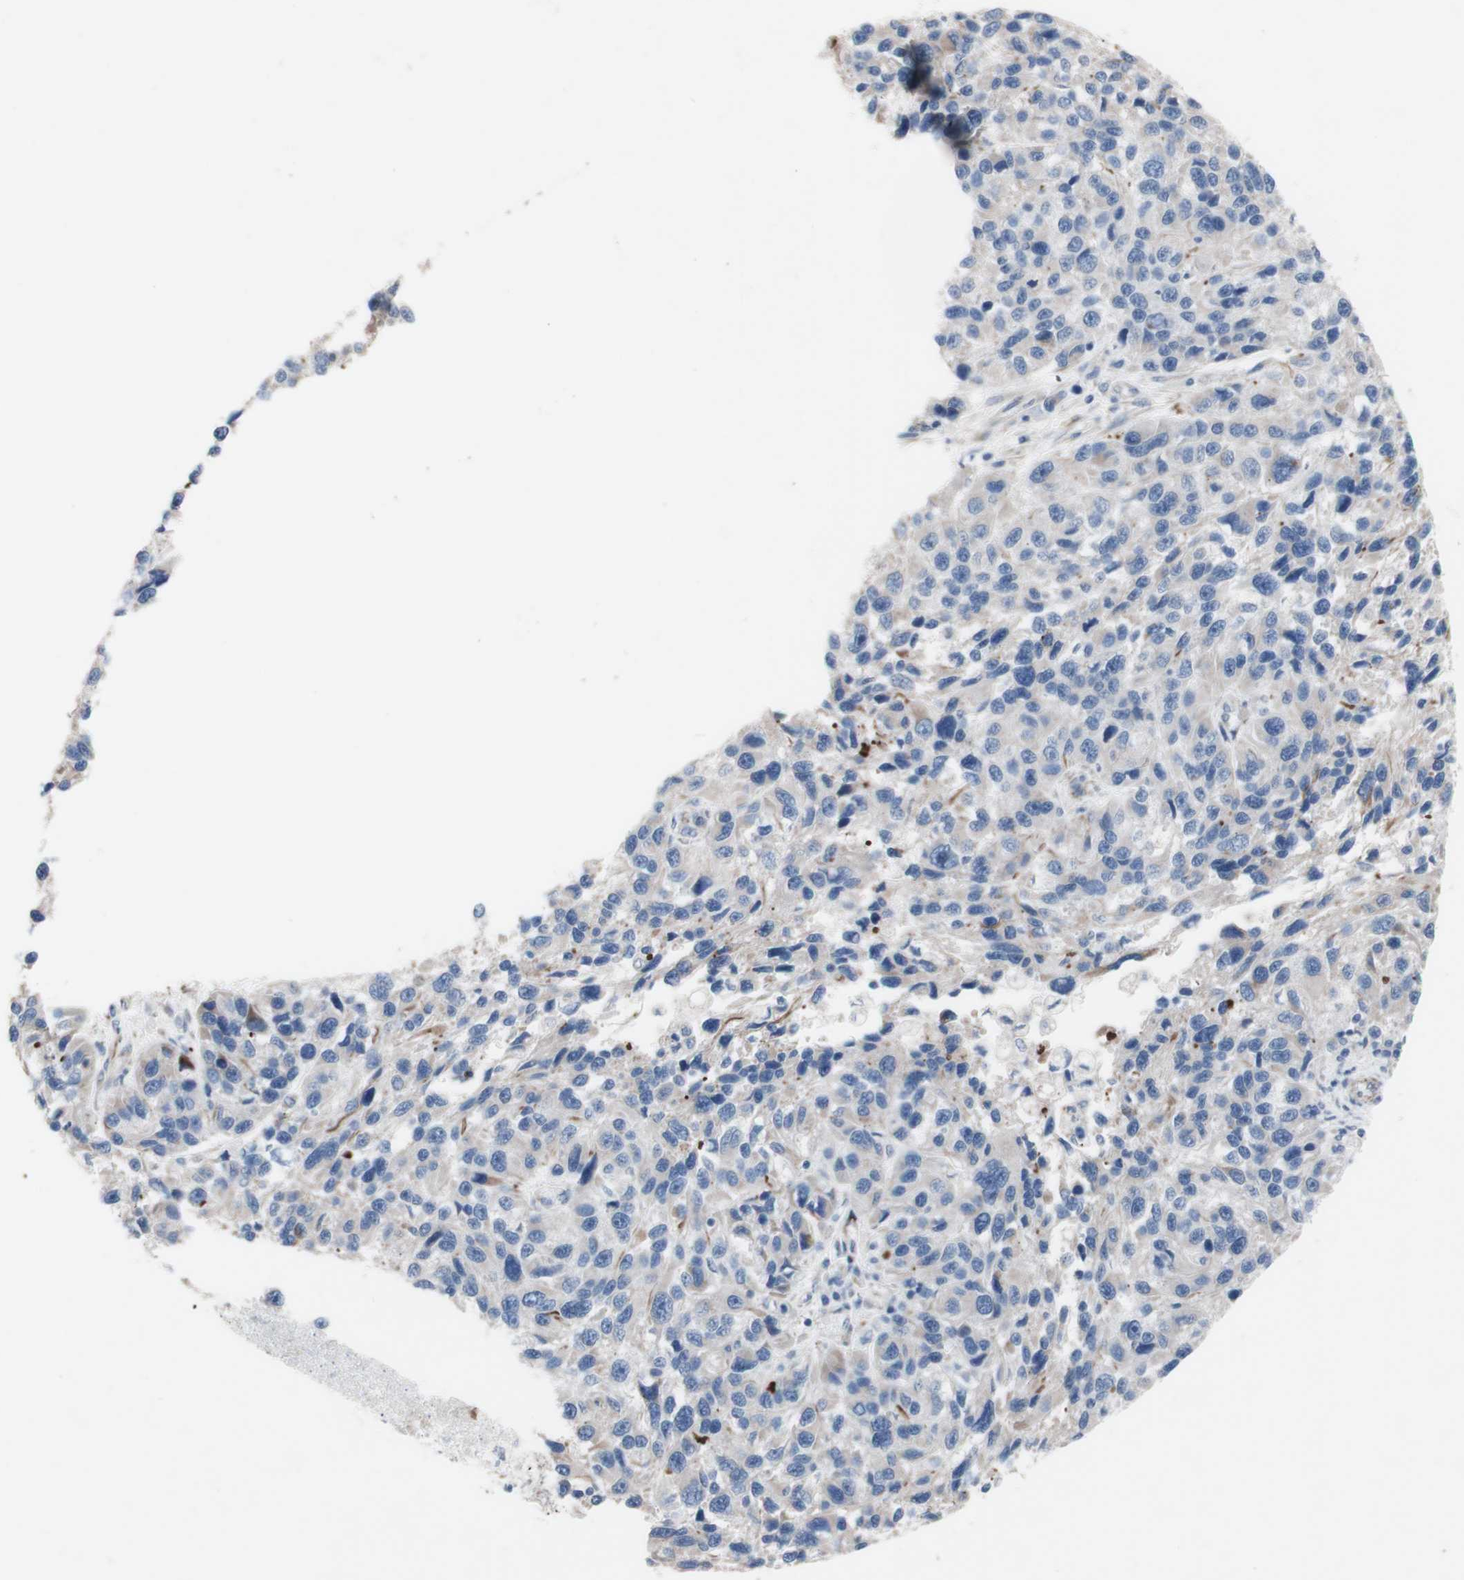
{"staining": {"intensity": "weak", "quantity": "<25%", "location": "cytoplasmic/membranous"}, "tissue": "melanoma", "cell_type": "Tumor cells", "image_type": "cancer", "snomed": [{"axis": "morphology", "description": "Malignant melanoma, NOS"}, {"axis": "topography", "description": "Skin"}], "caption": "Melanoma stained for a protein using IHC reveals no staining tumor cells.", "gene": "AGPAT5", "patient": {"sex": "male", "age": 53}}